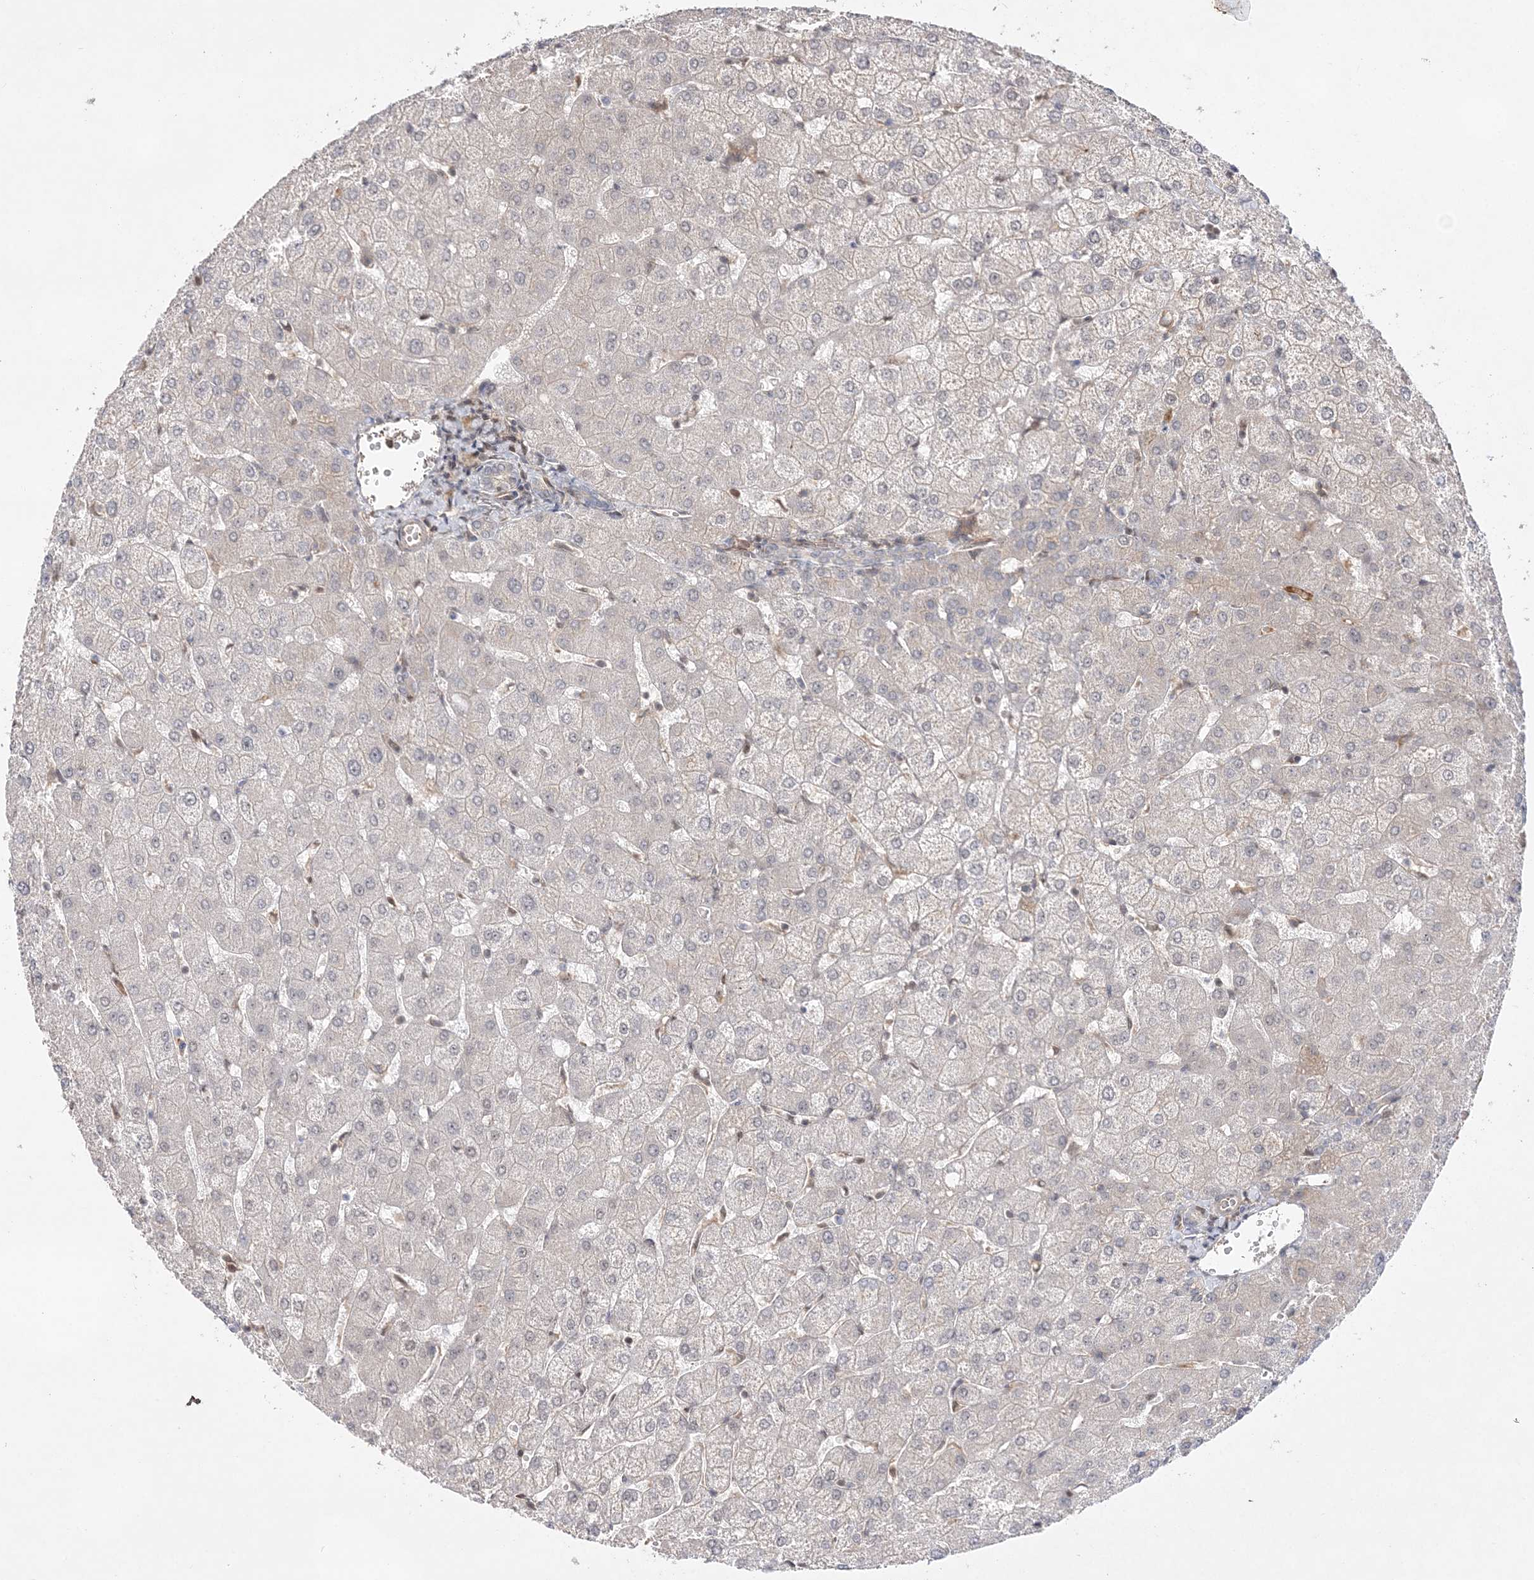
{"staining": {"intensity": "negative", "quantity": "none", "location": "none"}, "tissue": "liver", "cell_type": "Cholangiocytes", "image_type": "normal", "snomed": [{"axis": "morphology", "description": "Normal tissue, NOS"}, {"axis": "topography", "description": "Liver"}], "caption": "Immunohistochemical staining of benign human liver displays no significant expression in cholangiocytes. Brightfield microscopy of immunohistochemistry stained with DAB (brown) and hematoxylin (blue), captured at high magnification.", "gene": "TMEM132B", "patient": {"sex": "female", "age": 54}}